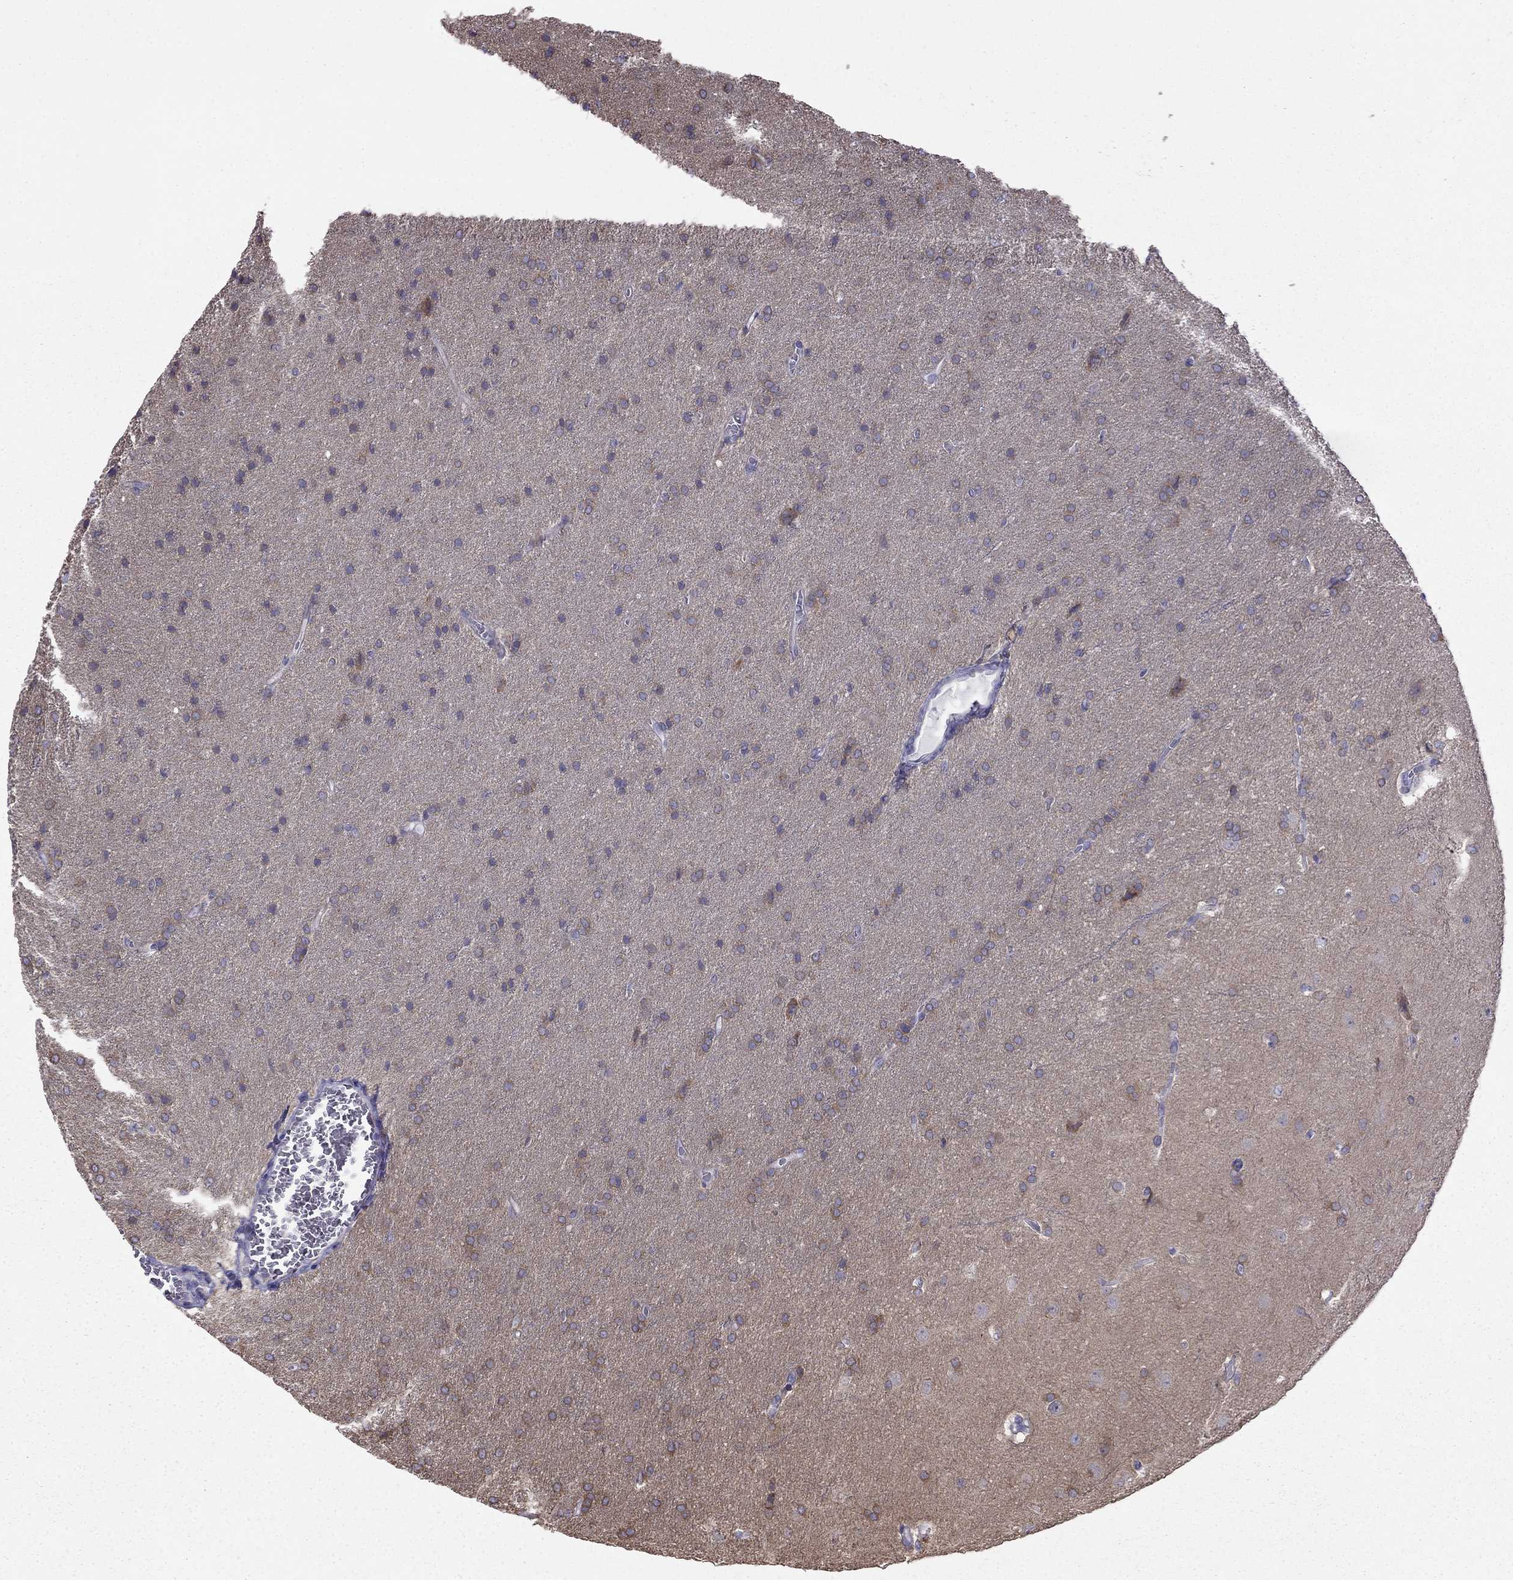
{"staining": {"intensity": "weak", "quantity": "<25%", "location": "cytoplasmic/membranous"}, "tissue": "glioma", "cell_type": "Tumor cells", "image_type": "cancer", "snomed": [{"axis": "morphology", "description": "Glioma, malignant, Low grade"}, {"axis": "topography", "description": "Brain"}], "caption": "DAB immunohistochemical staining of human malignant low-grade glioma reveals no significant expression in tumor cells.", "gene": "LONRF2", "patient": {"sex": "female", "age": 32}}